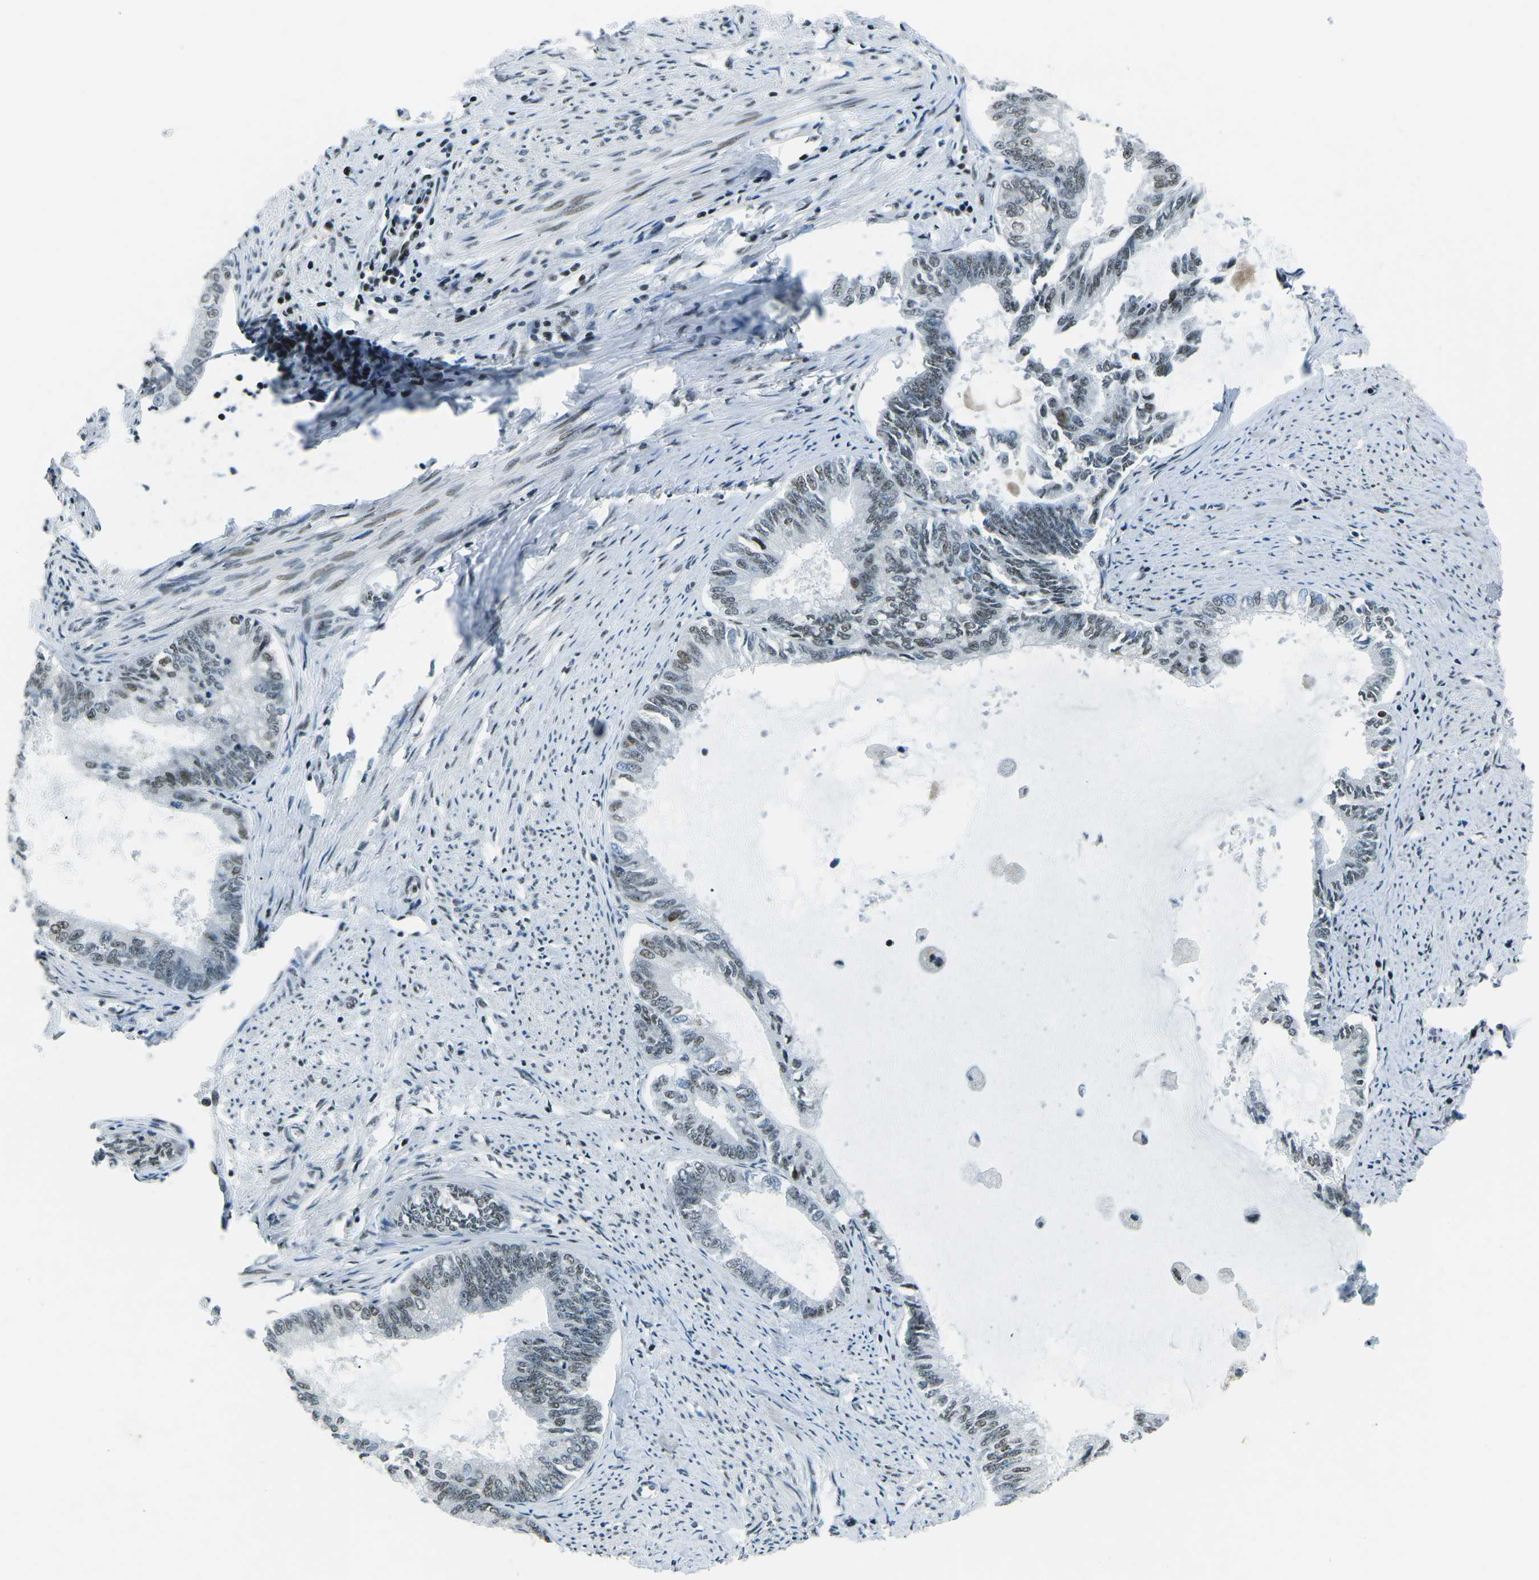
{"staining": {"intensity": "moderate", "quantity": "25%-75%", "location": "nuclear"}, "tissue": "endometrial cancer", "cell_type": "Tumor cells", "image_type": "cancer", "snomed": [{"axis": "morphology", "description": "Adenocarcinoma, NOS"}, {"axis": "topography", "description": "Endometrium"}], "caption": "Endometrial adenocarcinoma stained for a protein (brown) reveals moderate nuclear positive expression in about 25%-75% of tumor cells.", "gene": "RBL2", "patient": {"sex": "female", "age": 86}}